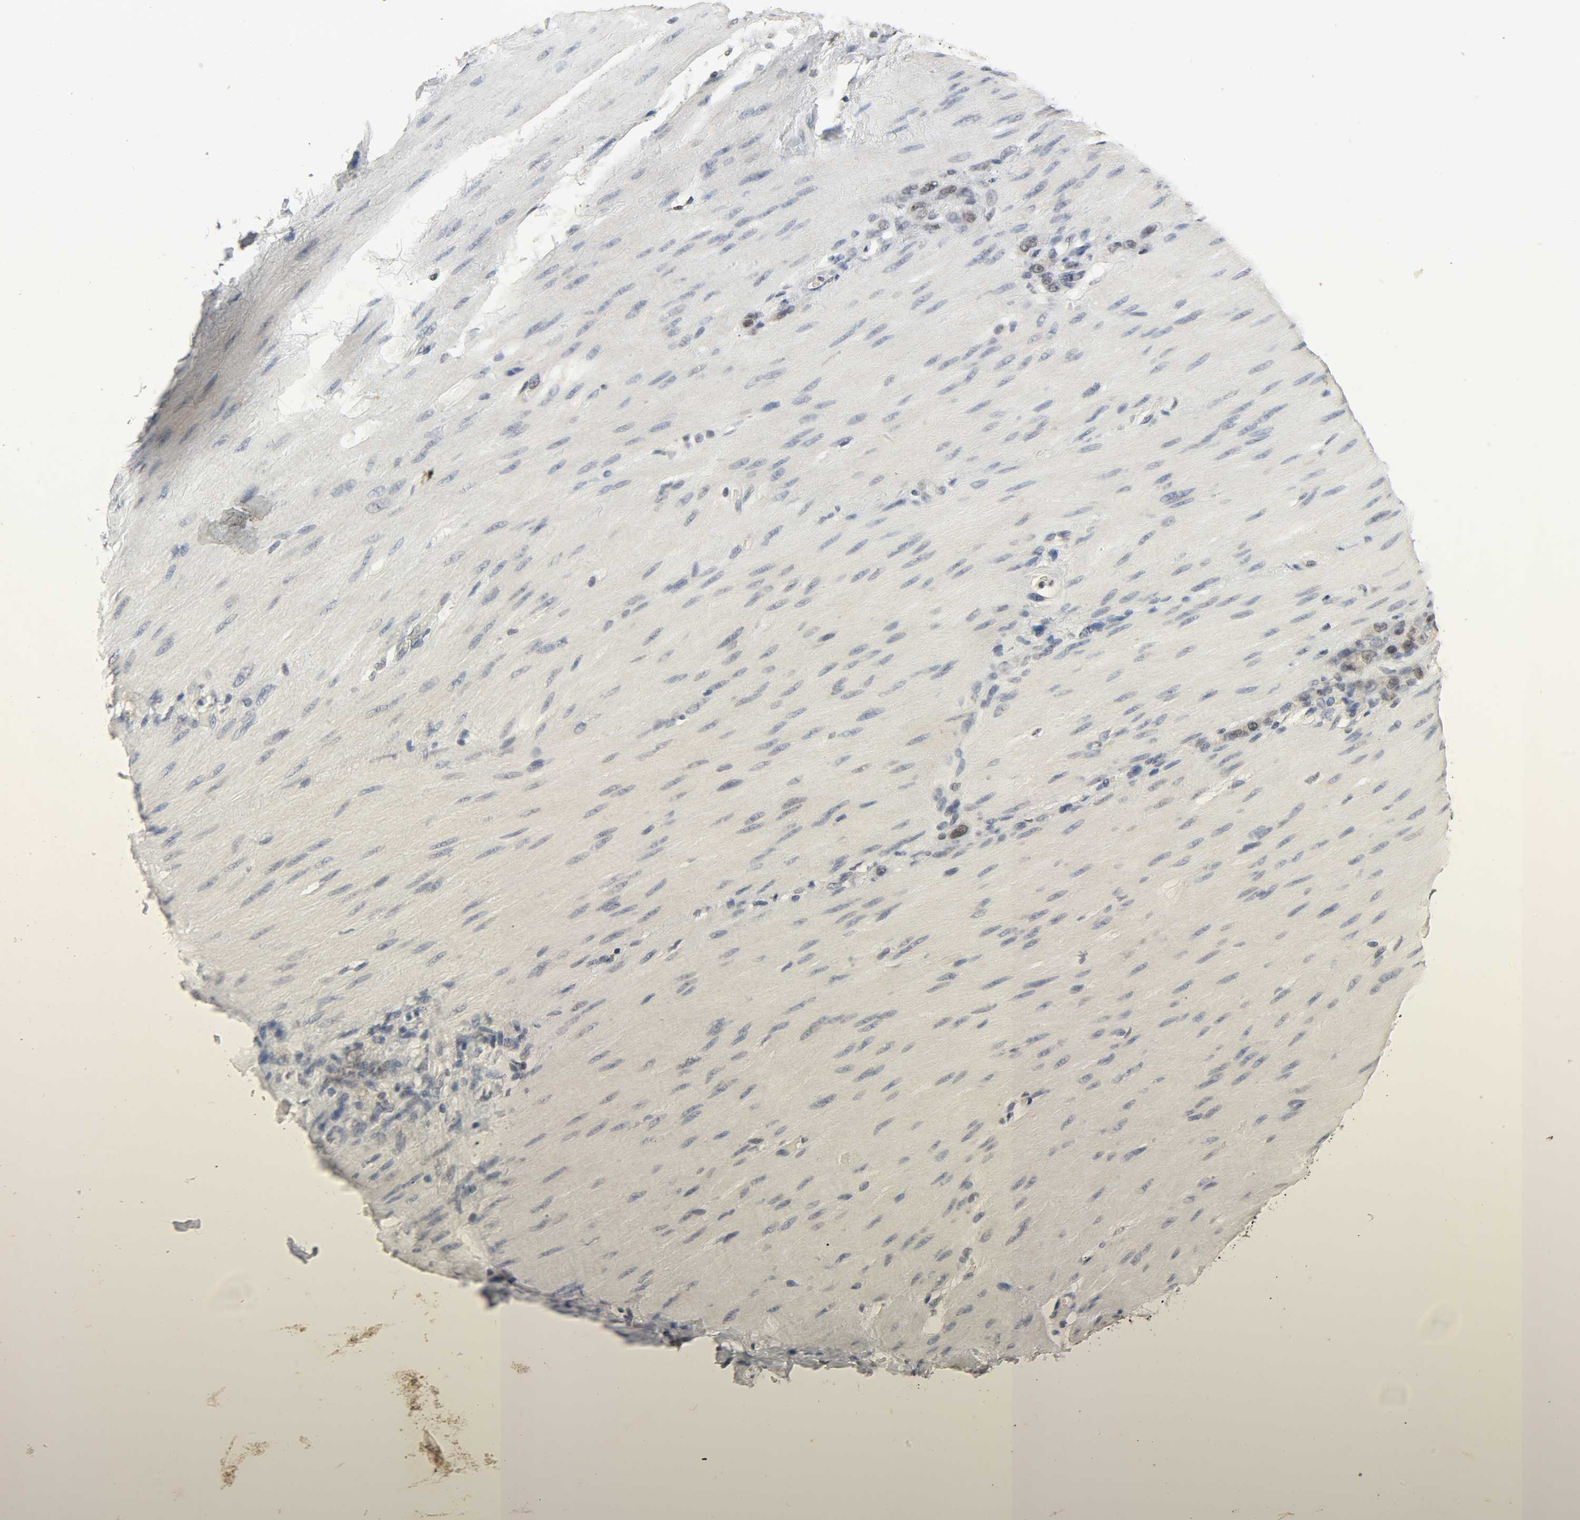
{"staining": {"intensity": "weak", "quantity": ">75%", "location": "nuclear"}, "tissue": "stomach cancer", "cell_type": "Tumor cells", "image_type": "cancer", "snomed": [{"axis": "morphology", "description": "Adenocarcinoma, NOS"}, {"axis": "topography", "description": "Stomach"}], "caption": "Stomach cancer was stained to show a protein in brown. There is low levels of weak nuclear expression in about >75% of tumor cells.", "gene": "MAPKAPK5", "patient": {"sex": "male", "age": 82}}